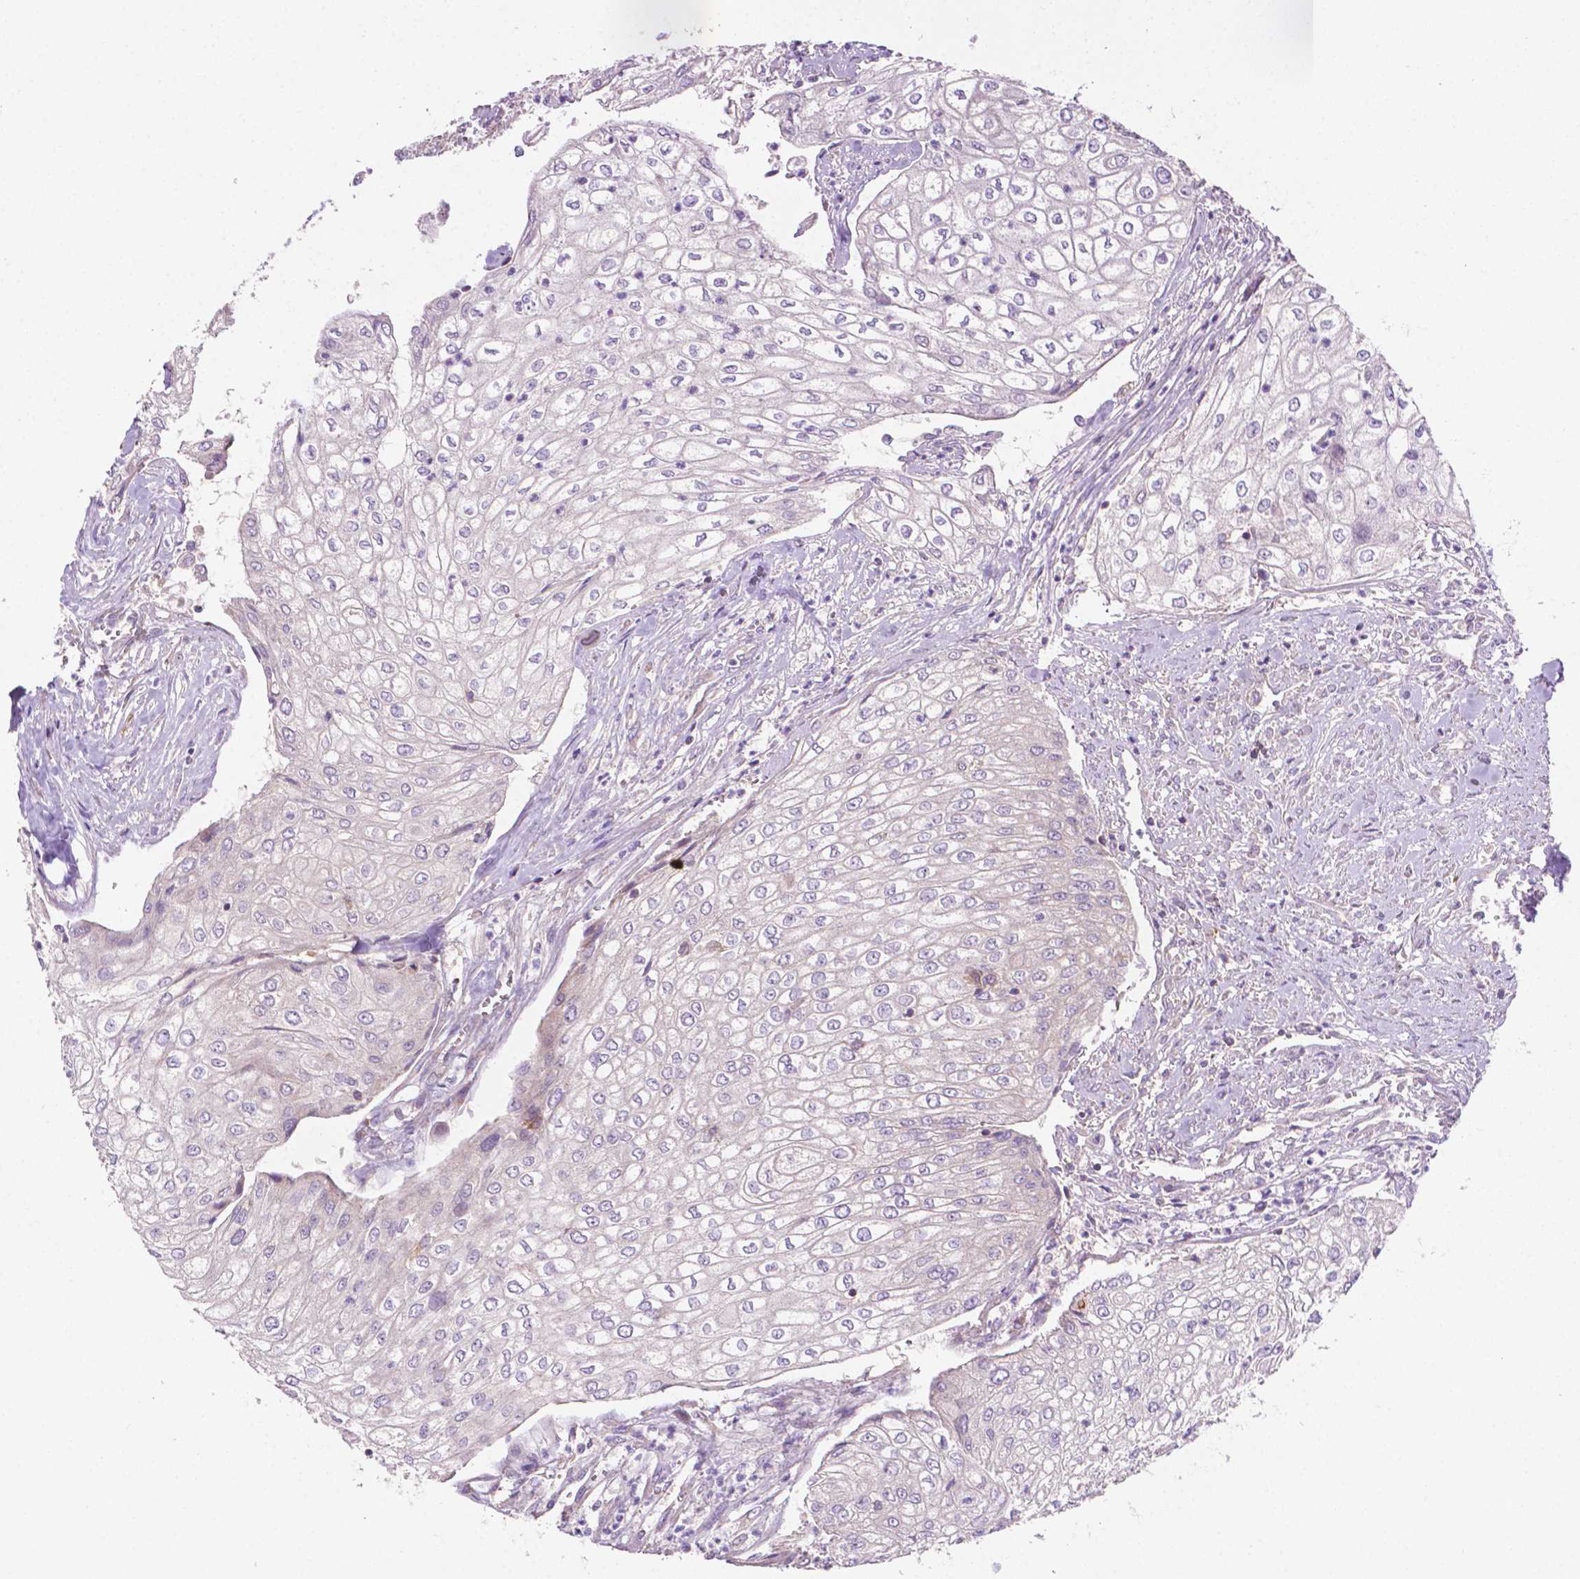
{"staining": {"intensity": "negative", "quantity": "none", "location": "none"}, "tissue": "urothelial cancer", "cell_type": "Tumor cells", "image_type": "cancer", "snomed": [{"axis": "morphology", "description": "Urothelial carcinoma, High grade"}, {"axis": "topography", "description": "Urinary bladder"}], "caption": "Tumor cells are negative for protein expression in human high-grade urothelial carcinoma.", "gene": "ILVBL", "patient": {"sex": "male", "age": 62}}